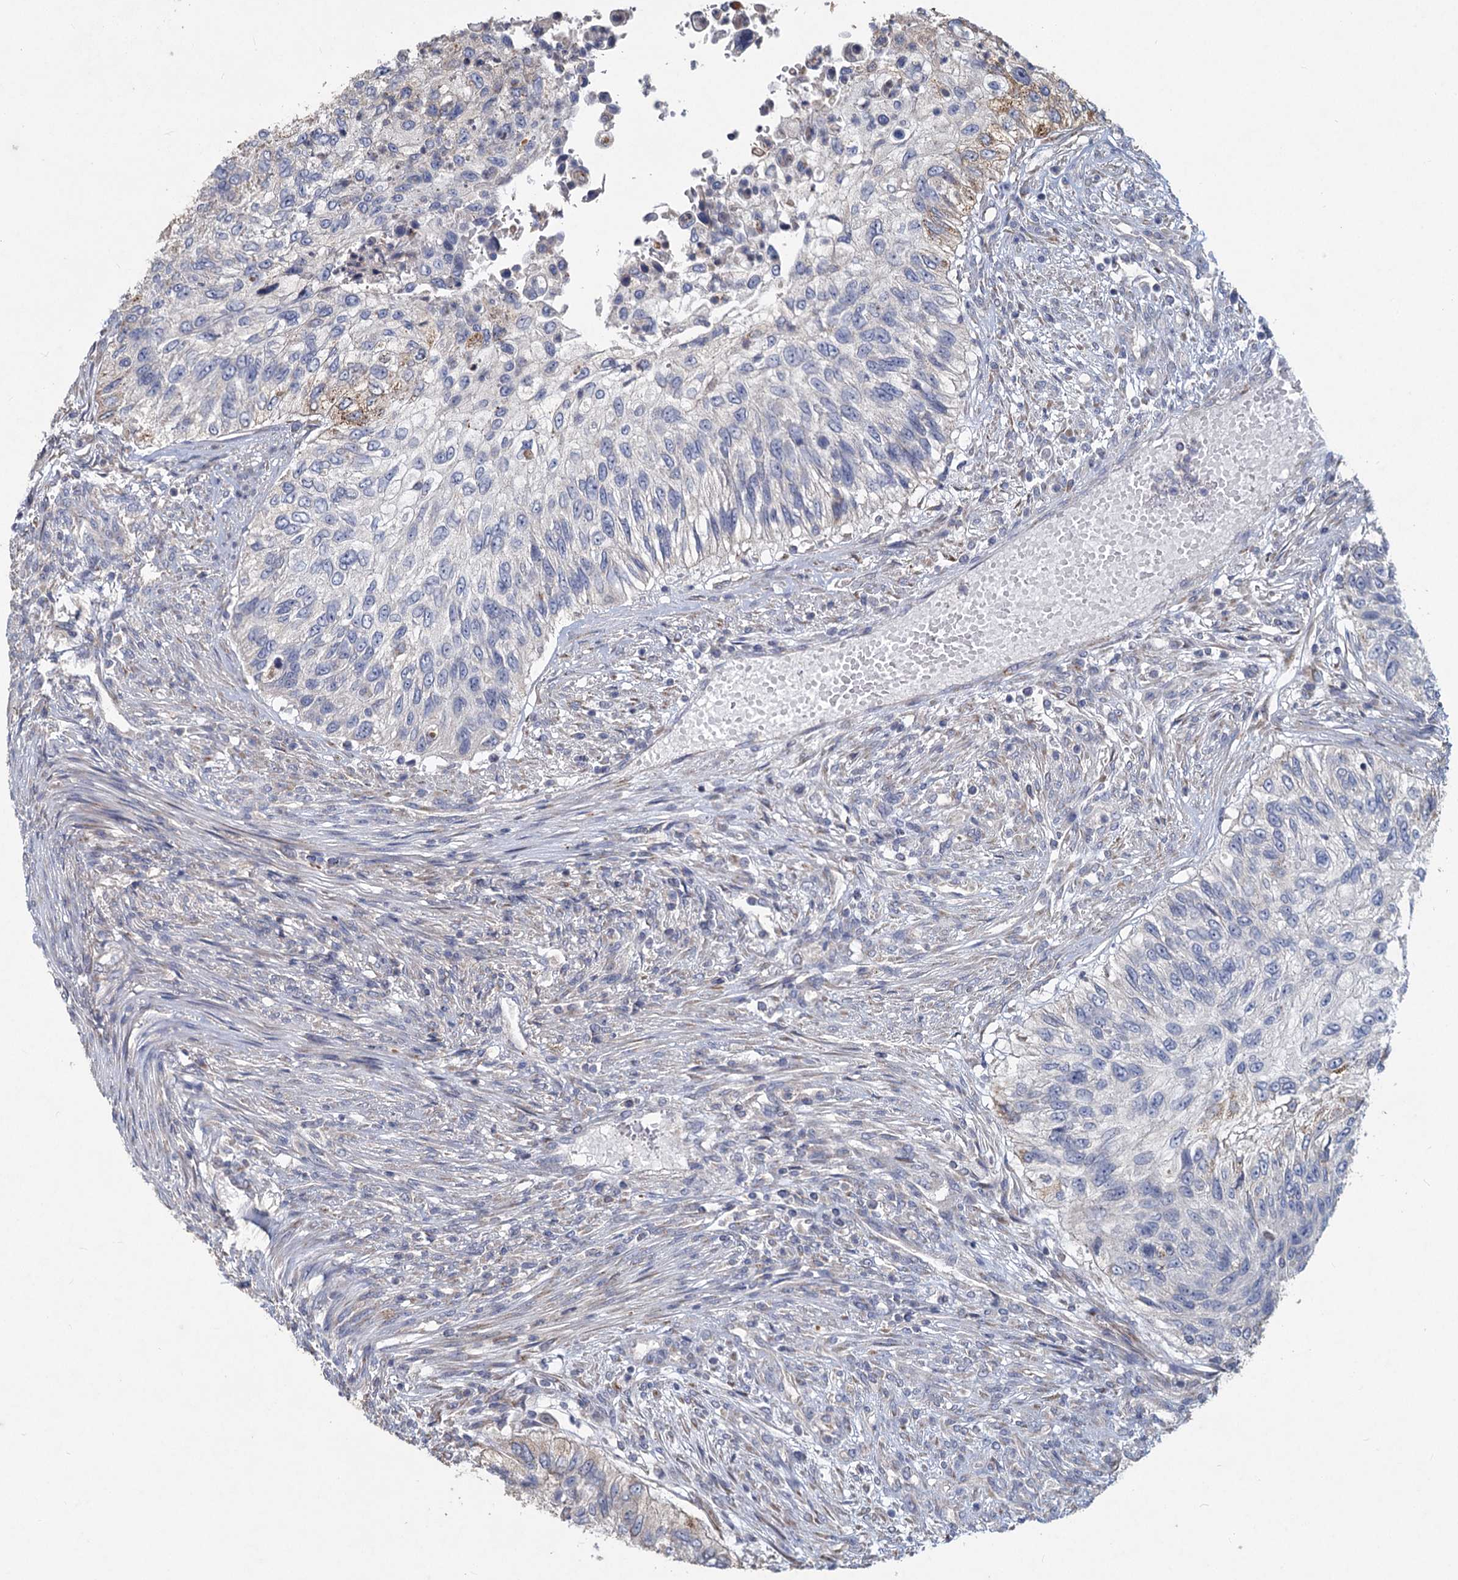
{"staining": {"intensity": "moderate", "quantity": "<25%", "location": "cytoplasmic/membranous"}, "tissue": "urothelial cancer", "cell_type": "Tumor cells", "image_type": "cancer", "snomed": [{"axis": "morphology", "description": "Urothelial carcinoma, High grade"}, {"axis": "topography", "description": "Urinary bladder"}], "caption": "Human urothelial carcinoma (high-grade) stained with a protein marker demonstrates moderate staining in tumor cells.", "gene": "HES2", "patient": {"sex": "female", "age": 60}}